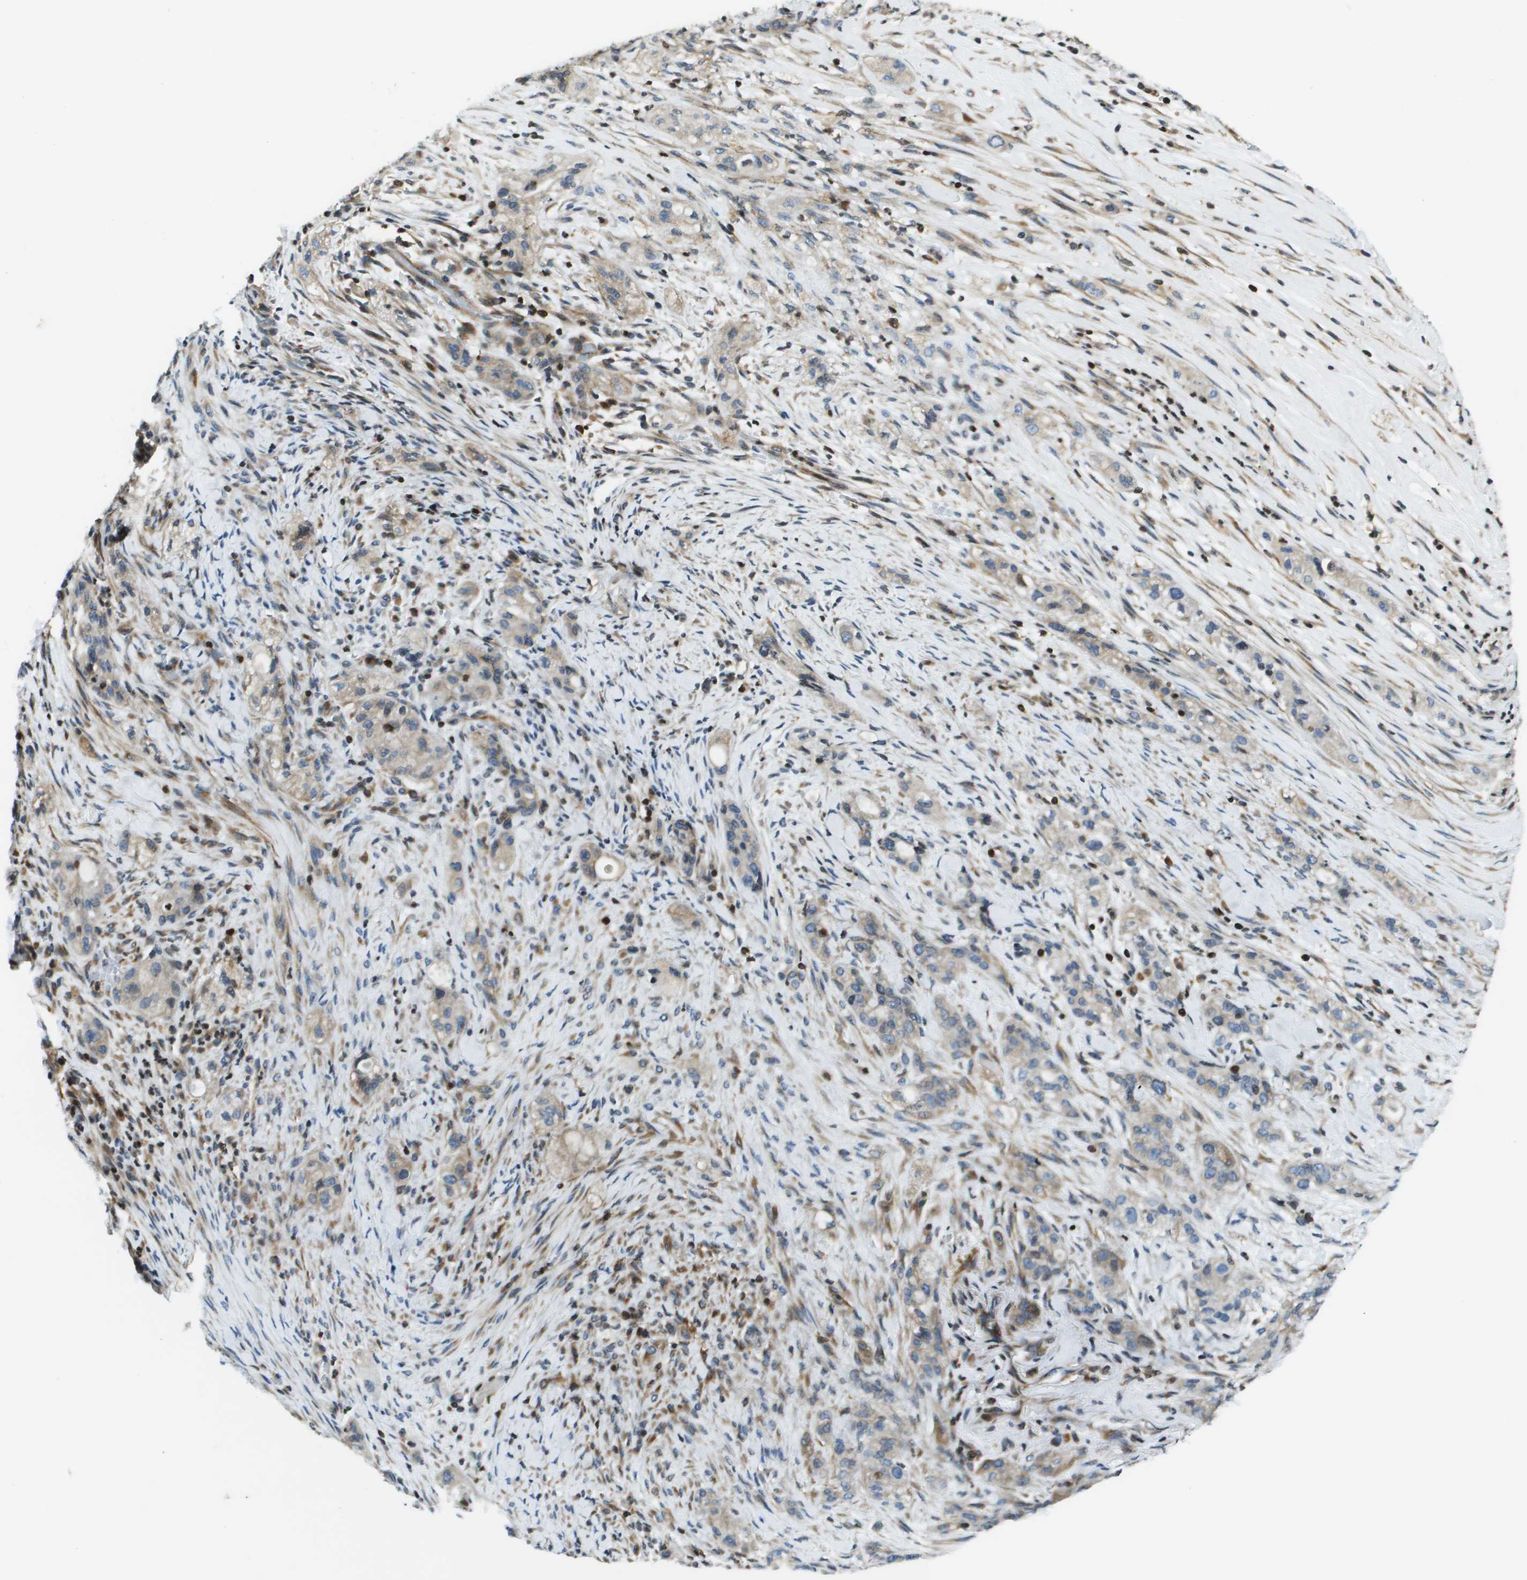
{"staining": {"intensity": "negative", "quantity": "none", "location": "none"}, "tissue": "pancreatic cancer", "cell_type": "Tumor cells", "image_type": "cancer", "snomed": [{"axis": "morphology", "description": "Adenocarcinoma, NOS"}, {"axis": "topography", "description": "Pancreas"}], "caption": "This image is of adenocarcinoma (pancreatic) stained with immunohistochemistry (IHC) to label a protein in brown with the nuclei are counter-stained blue. There is no positivity in tumor cells.", "gene": "ESYT1", "patient": {"sex": "female", "age": 78}}